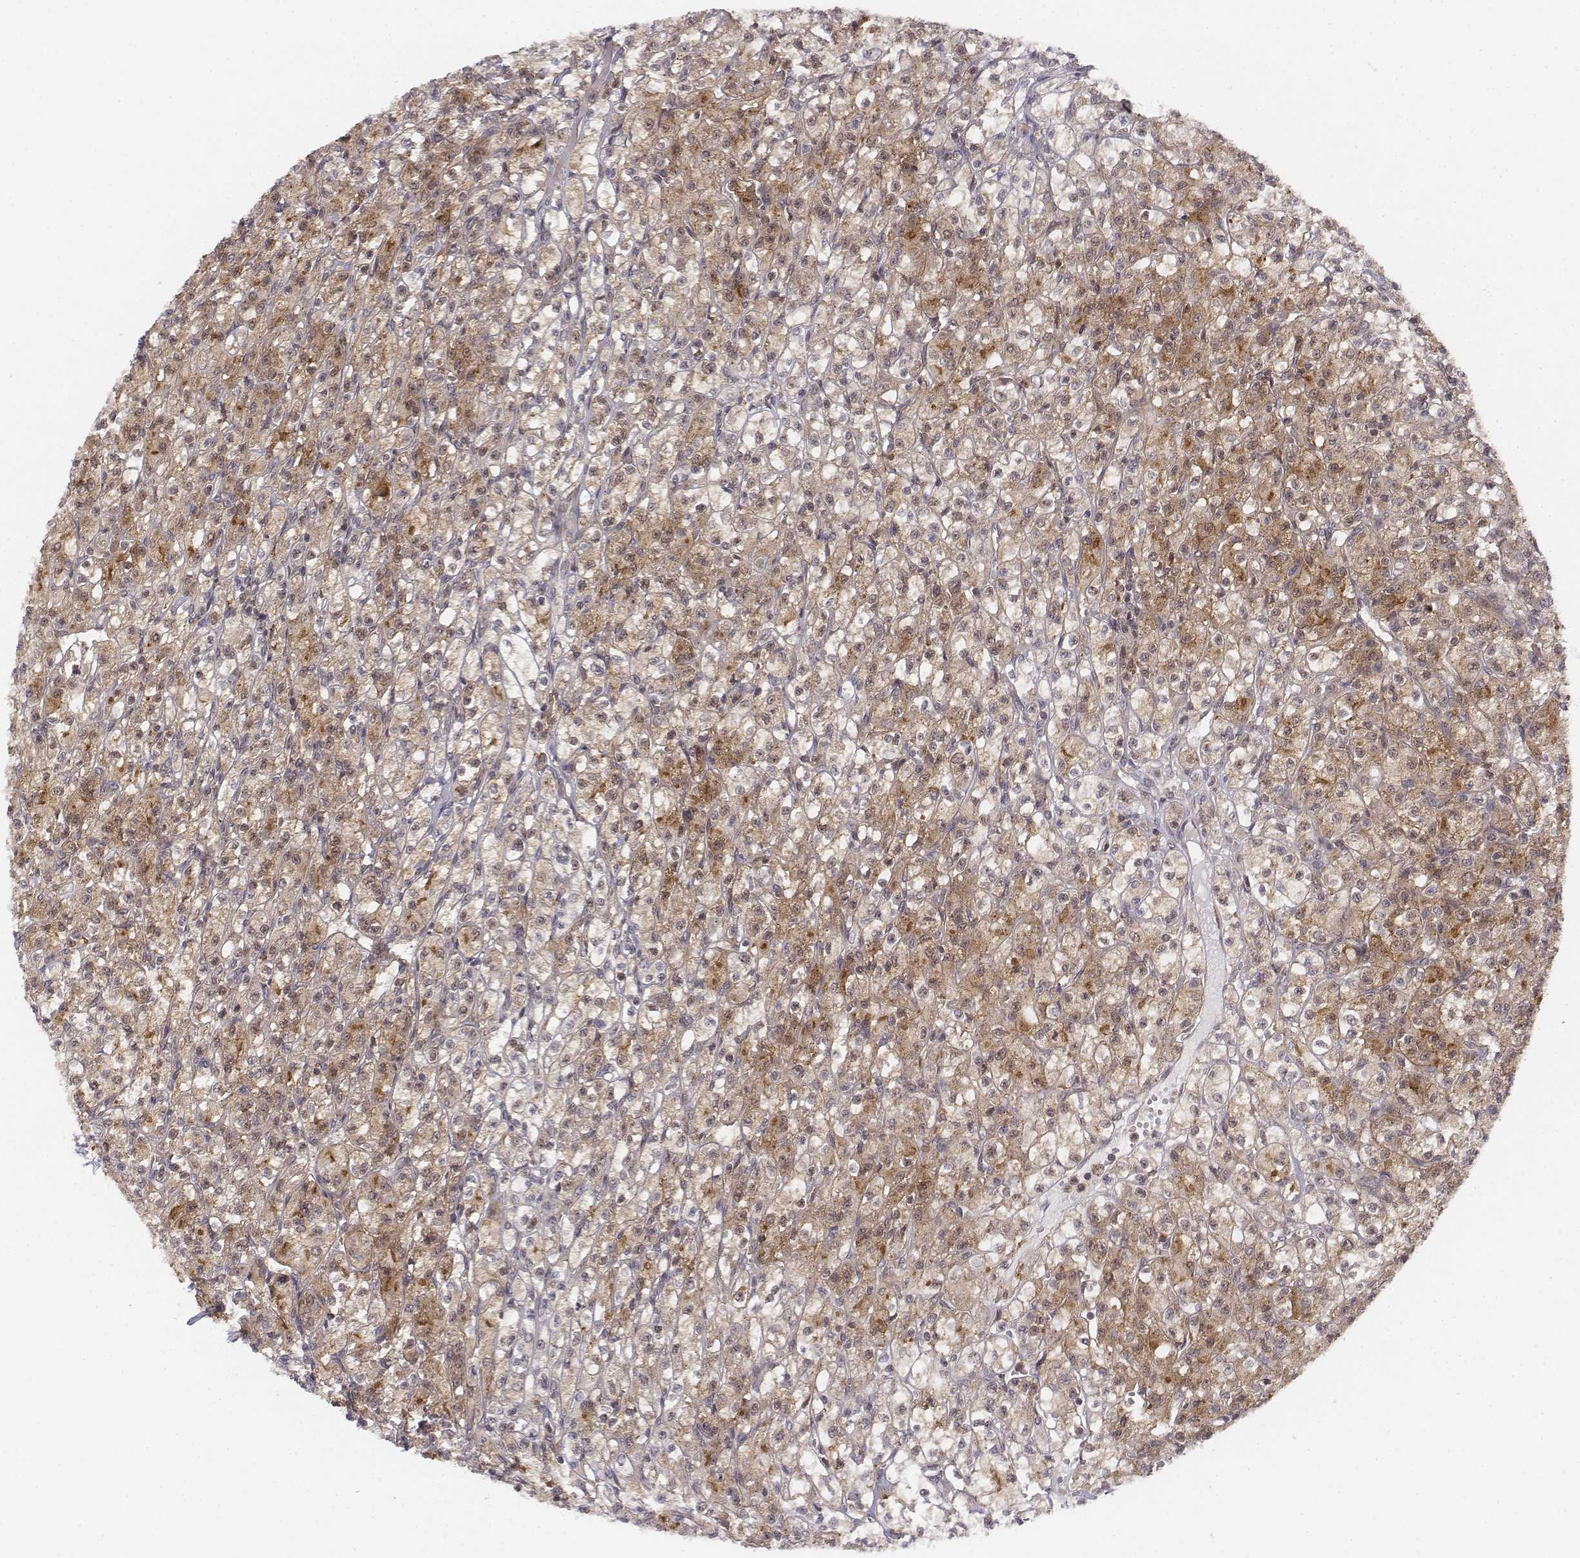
{"staining": {"intensity": "weak", "quantity": "25%-75%", "location": "cytoplasmic/membranous"}, "tissue": "renal cancer", "cell_type": "Tumor cells", "image_type": "cancer", "snomed": [{"axis": "morphology", "description": "Adenocarcinoma, NOS"}, {"axis": "topography", "description": "Kidney"}], "caption": "Immunohistochemical staining of human renal cancer (adenocarcinoma) exhibits low levels of weak cytoplasmic/membranous expression in approximately 25%-75% of tumor cells.", "gene": "ZFYVE19", "patient": {"sex": "female", "age": 70}}